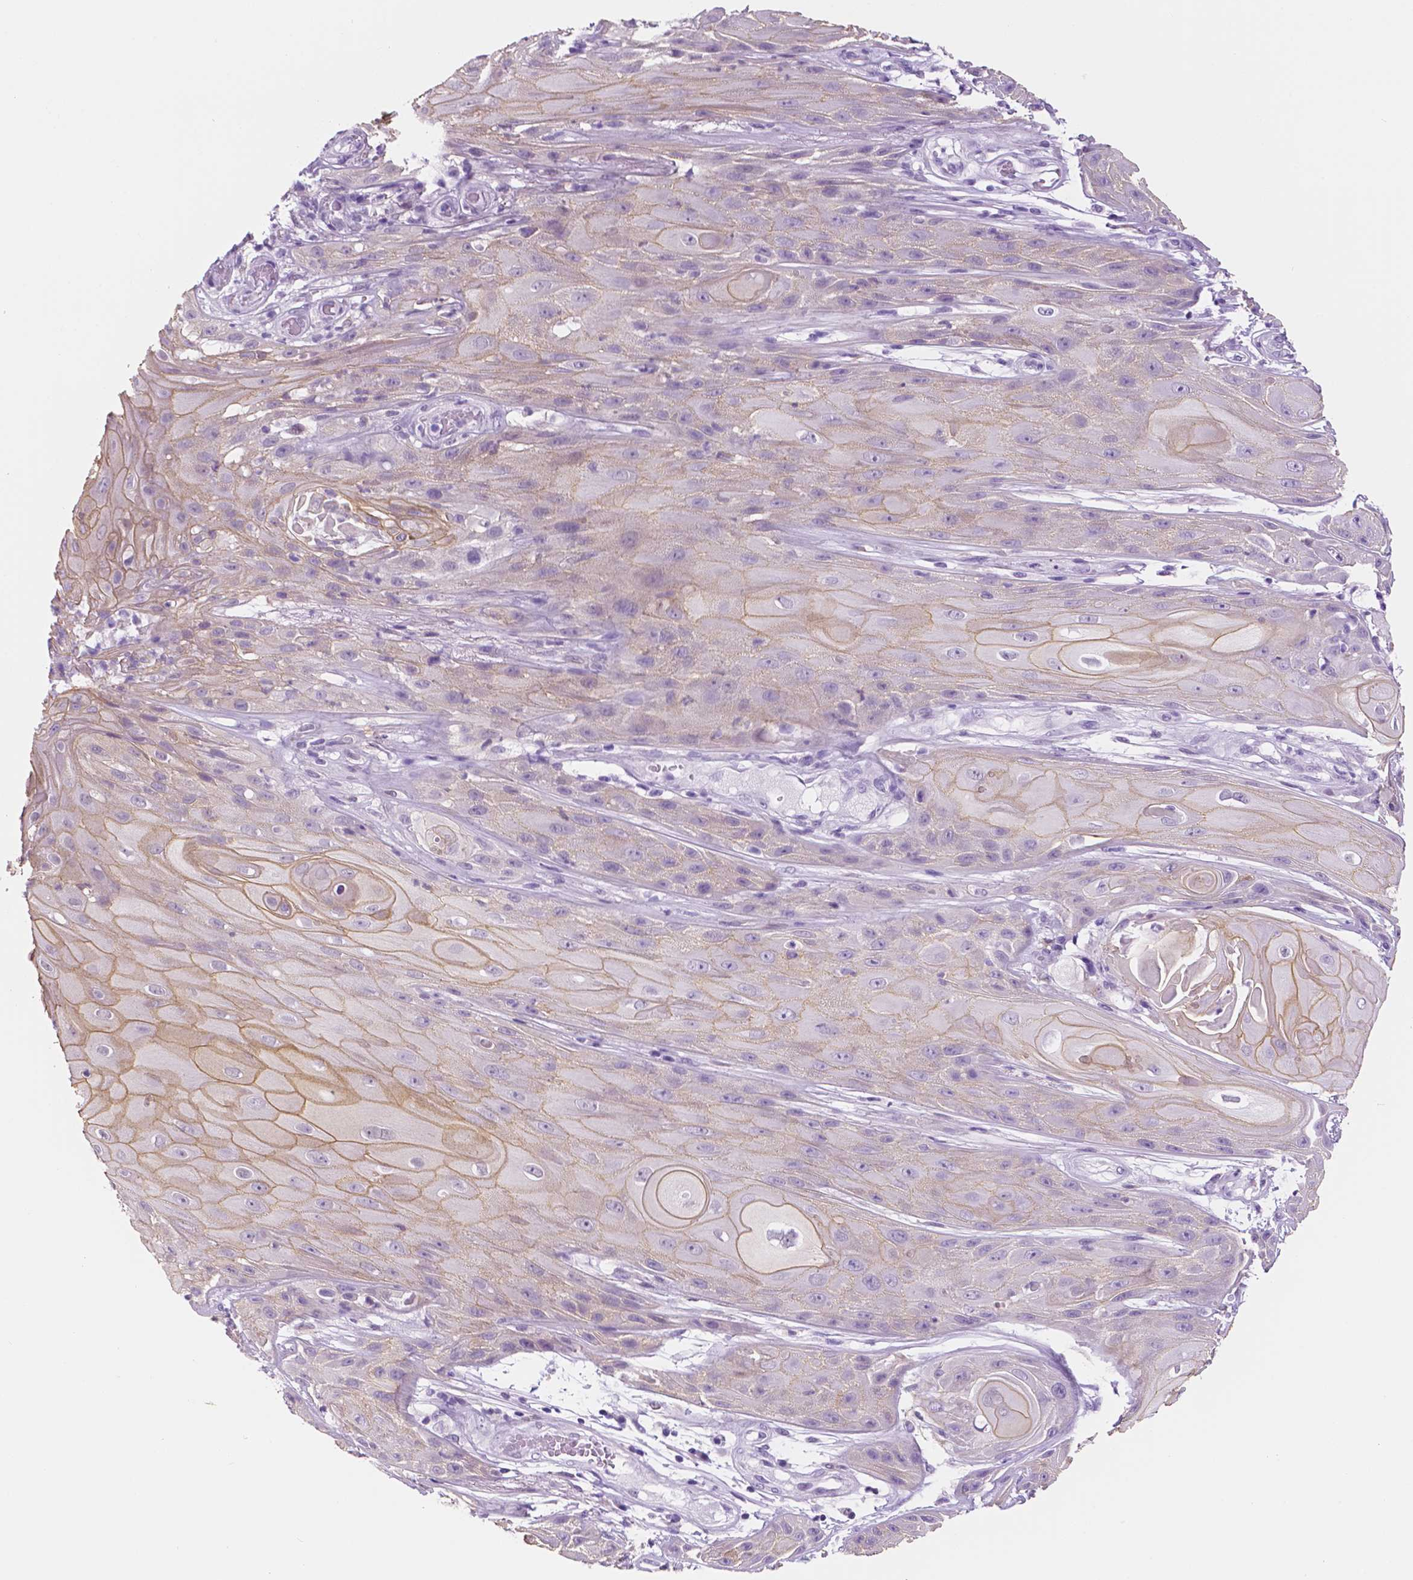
{"staining": {"intensity": "weak", "quantity": "25%-75%", "location": "cytoplasmic/membranous"}, "tissue": "skin cancer", "cell_type": "Tumor cells", "image_type": "cancer", "snomed": [{"axis": "morphology", "description": "Squamous cell carcinoma, NOS"}, {"axis": "topography", "description": "Skin"}], "caption": "High-power microscopy captured an immunohistochemistry image of skin squamous cell carcinoma, revealing weak cytoplasmic/membranous staining in approximately 25%-75% of tumor cells. The staining was performed using DAB to visualize the protein expression in brown, while the nuclei were stained in blue with hematoxylin (Magnification: 20x).", "gene": "PPL", "patient": {"sex": "male", "age": 62}}